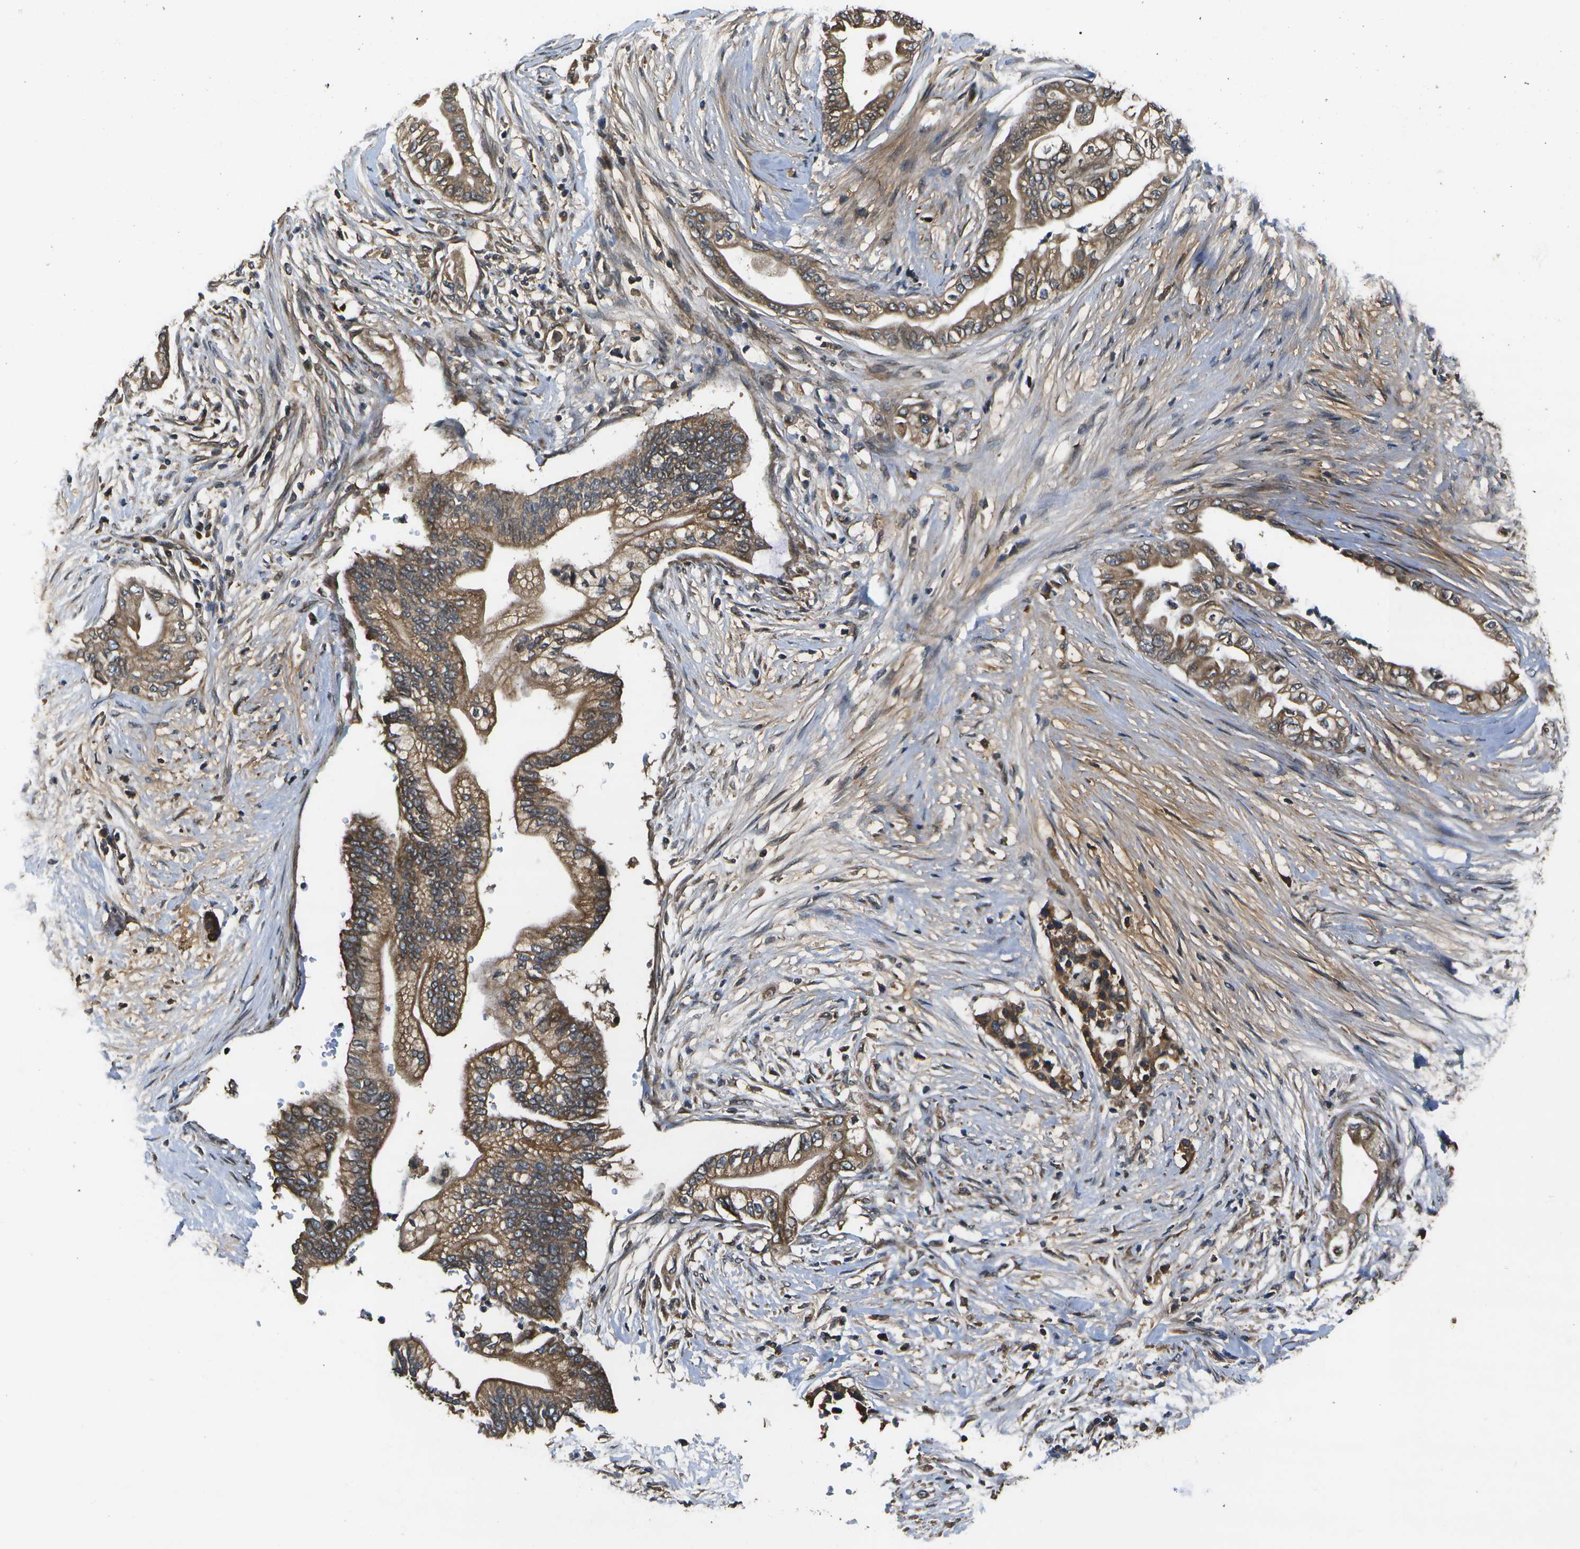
{"staining": {"intensity": "moderate", "quantity": ">75%", "location": "cytoplasmic/membranous"}, "tissue": "pancreatic cancer", "cell_type": "Tumor cells", "image_type": "cancer", "snomed": [{"axis": "morphology", "description": "Normal tissue, NOS"}, {"axis": "morphology", "description": "Adenocarcinoma, NOS"}, {"axis": "topography", "description": "Pancreas"}, {"axis": "topography", "description": "Duodenum"}], "caption": "A micrograph showing moderate cytoplasmic/membranous expression in about >75% of tumor cells in pancreatic cancer, as visualized by brown immunohistochemical staining.", "gene": "HFE", "patient": {"sex": "female", "age": 60}}